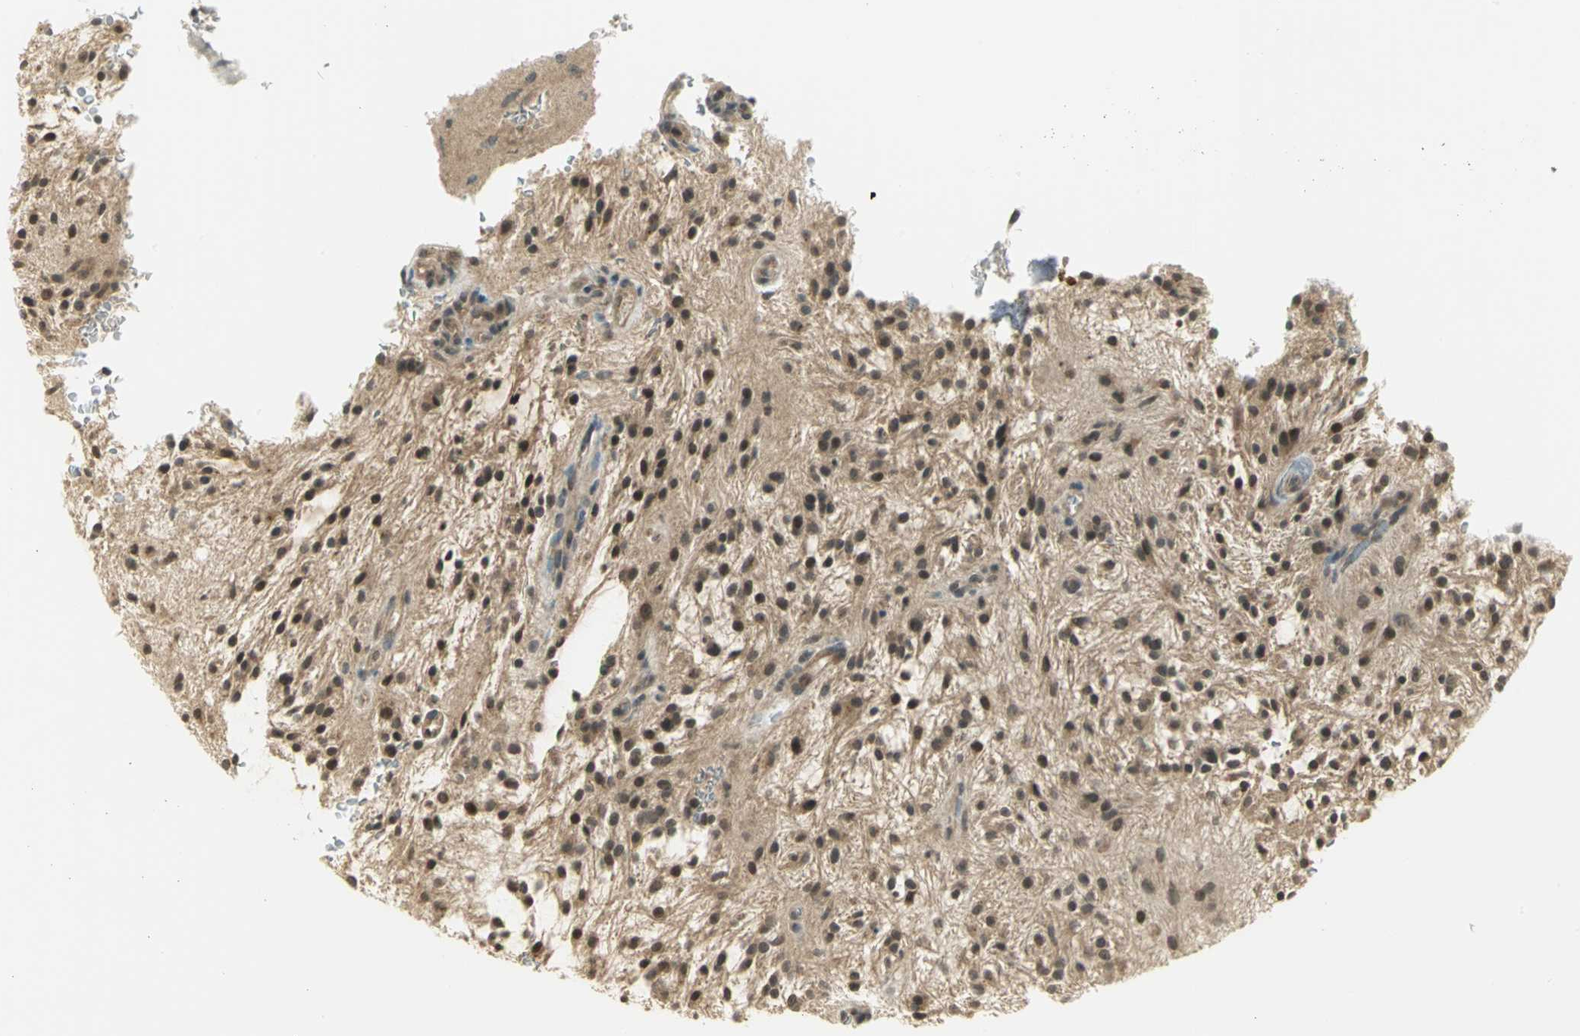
{"staining": {"intensity": "moderate", "quantity": ">75%", "location": "cytoplasmic/membranous,nuclear"}, "tissue": "glioma", "cell_type": "Tumor cells", "image_type": "cancer", "snomed": [{"axis": "morphology", "description": "Glioma, malignant, NOS"}, {"axis": "topography", "description": "Cerebellum"}], "caption": "This is a micrograph of IHC staining of glioma, which shows moderate expression in the cytoplasmic/membranous and nuclear of tumor cells.", "gene": "CDC34", "patient": {"sex": "female", "age": 10}}